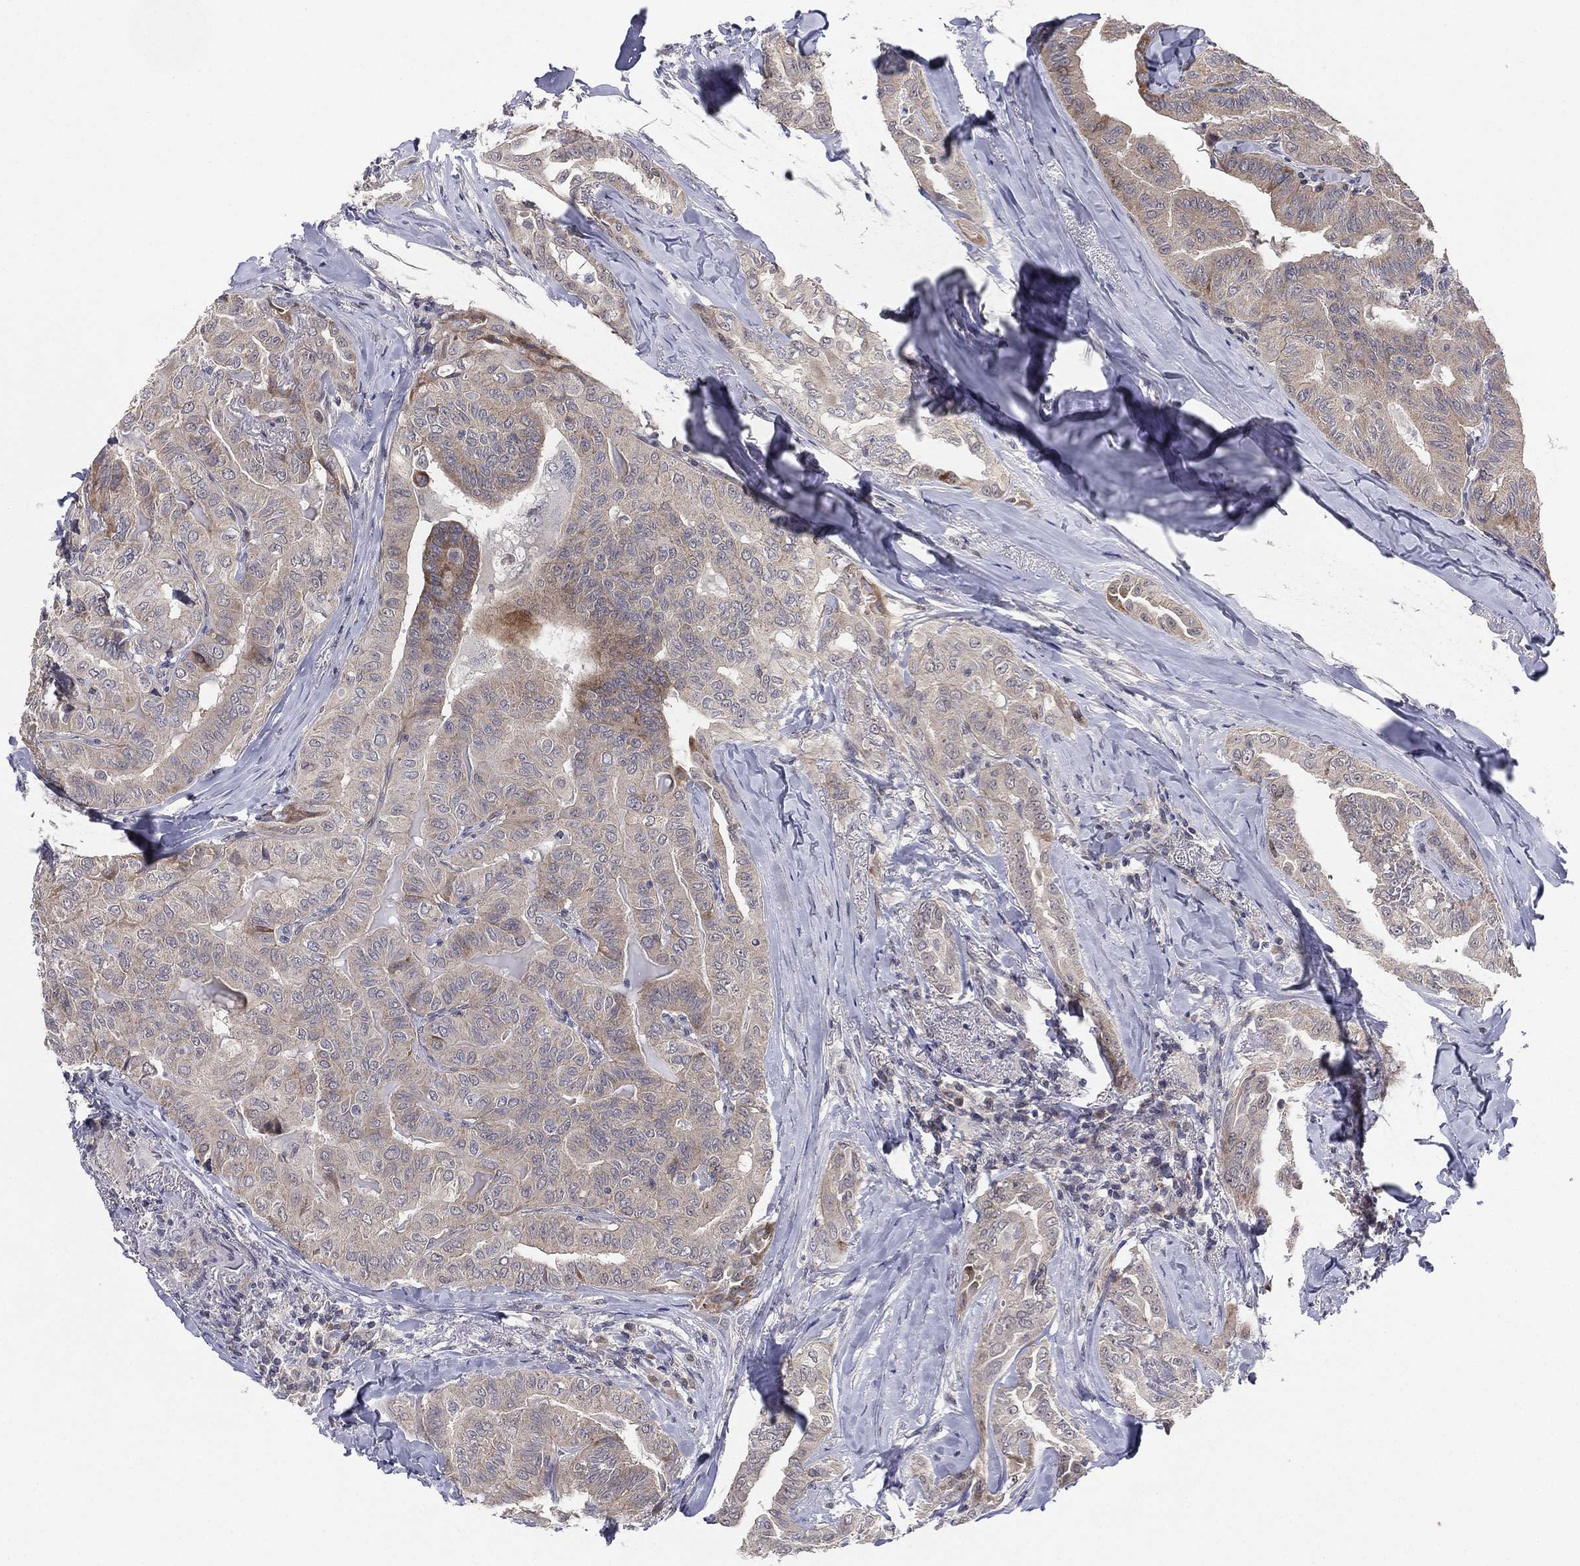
{"staining": {"intensity": "moderate", "quantity": "<25%", "location": "cytoplasmic/membranous"}, "tissue": "thyroid cancer", "cell_type": "Tumor cells", "image_type": "cancer", "snomed": [{"axis": "morphology", "description": "Papillary adenocarcinoma, NOS"}, {"axis": "topography", "description": "Thyroid gland"}], "caption": "Immunohistochemistry (DAB) staining of thyroid cancer displays moderate cytoplasmic/membranous protein staining in about <25% of tumor cells. (brown staining indicates protein expression, while blue staining denotes nuclei).", "gene": "KAT14", "patient": {"sex": "female", "age": 68}}